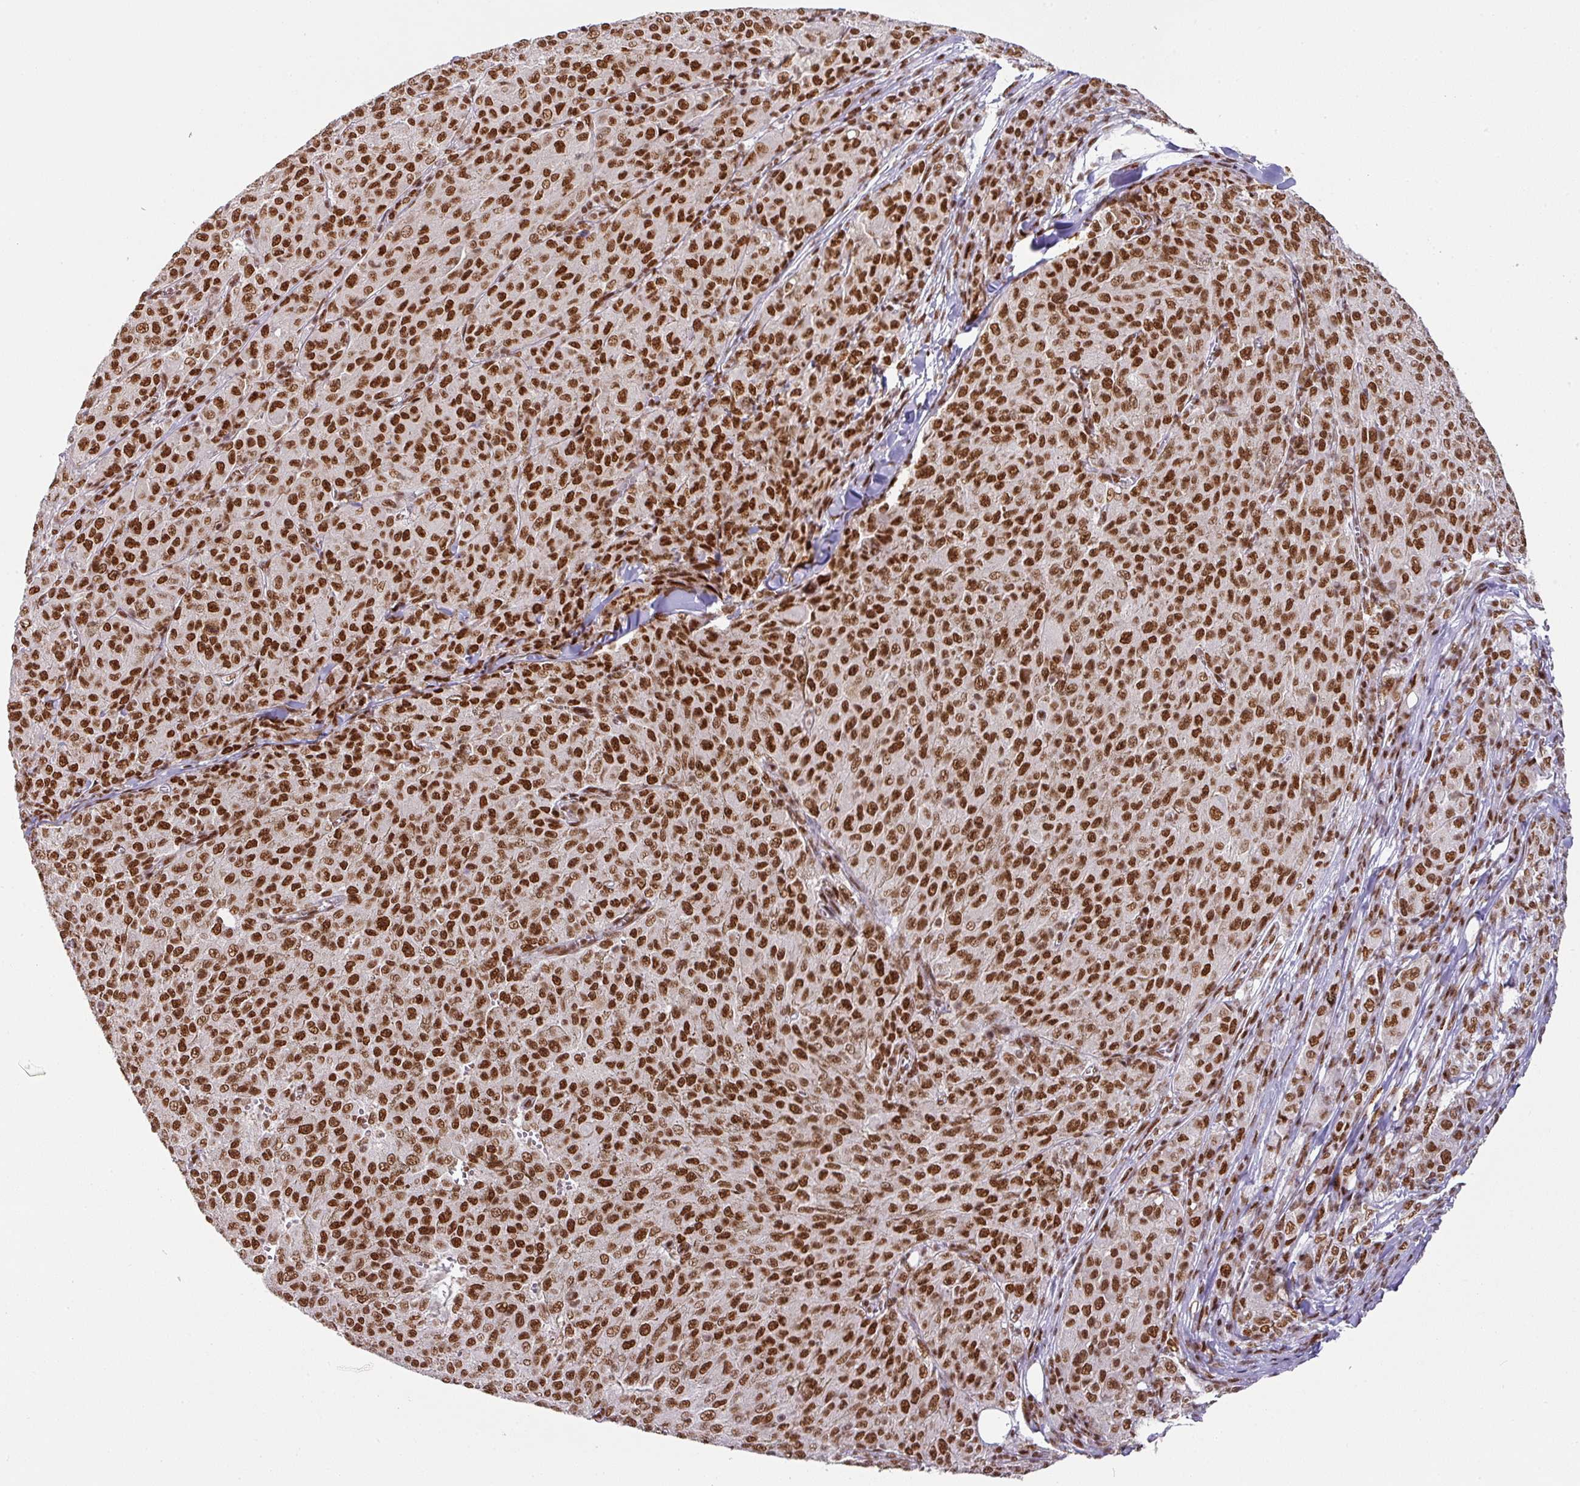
{"staining": {"intensity": "strong", "quantity": ">75%", "location": "nuclear"}, "tissue": "melanoma", "cell_type": "Tumor cells", "image_type": "cancer", "snomed": [{"axis": "morphology", "description": "Malignant melanoma, NOS"}, {"axis": "topography", "description": "Skin"}], "caption": "DAB immunohistochemical staining of human malignant melanoma demonstrates strong nuclear protein positivity in about >75% of tumor cells. (DAB IHC with brightfield microscopy, high magnification).", "gene": "NCOA5", "patient": {"sex": "female", "age": 52}}